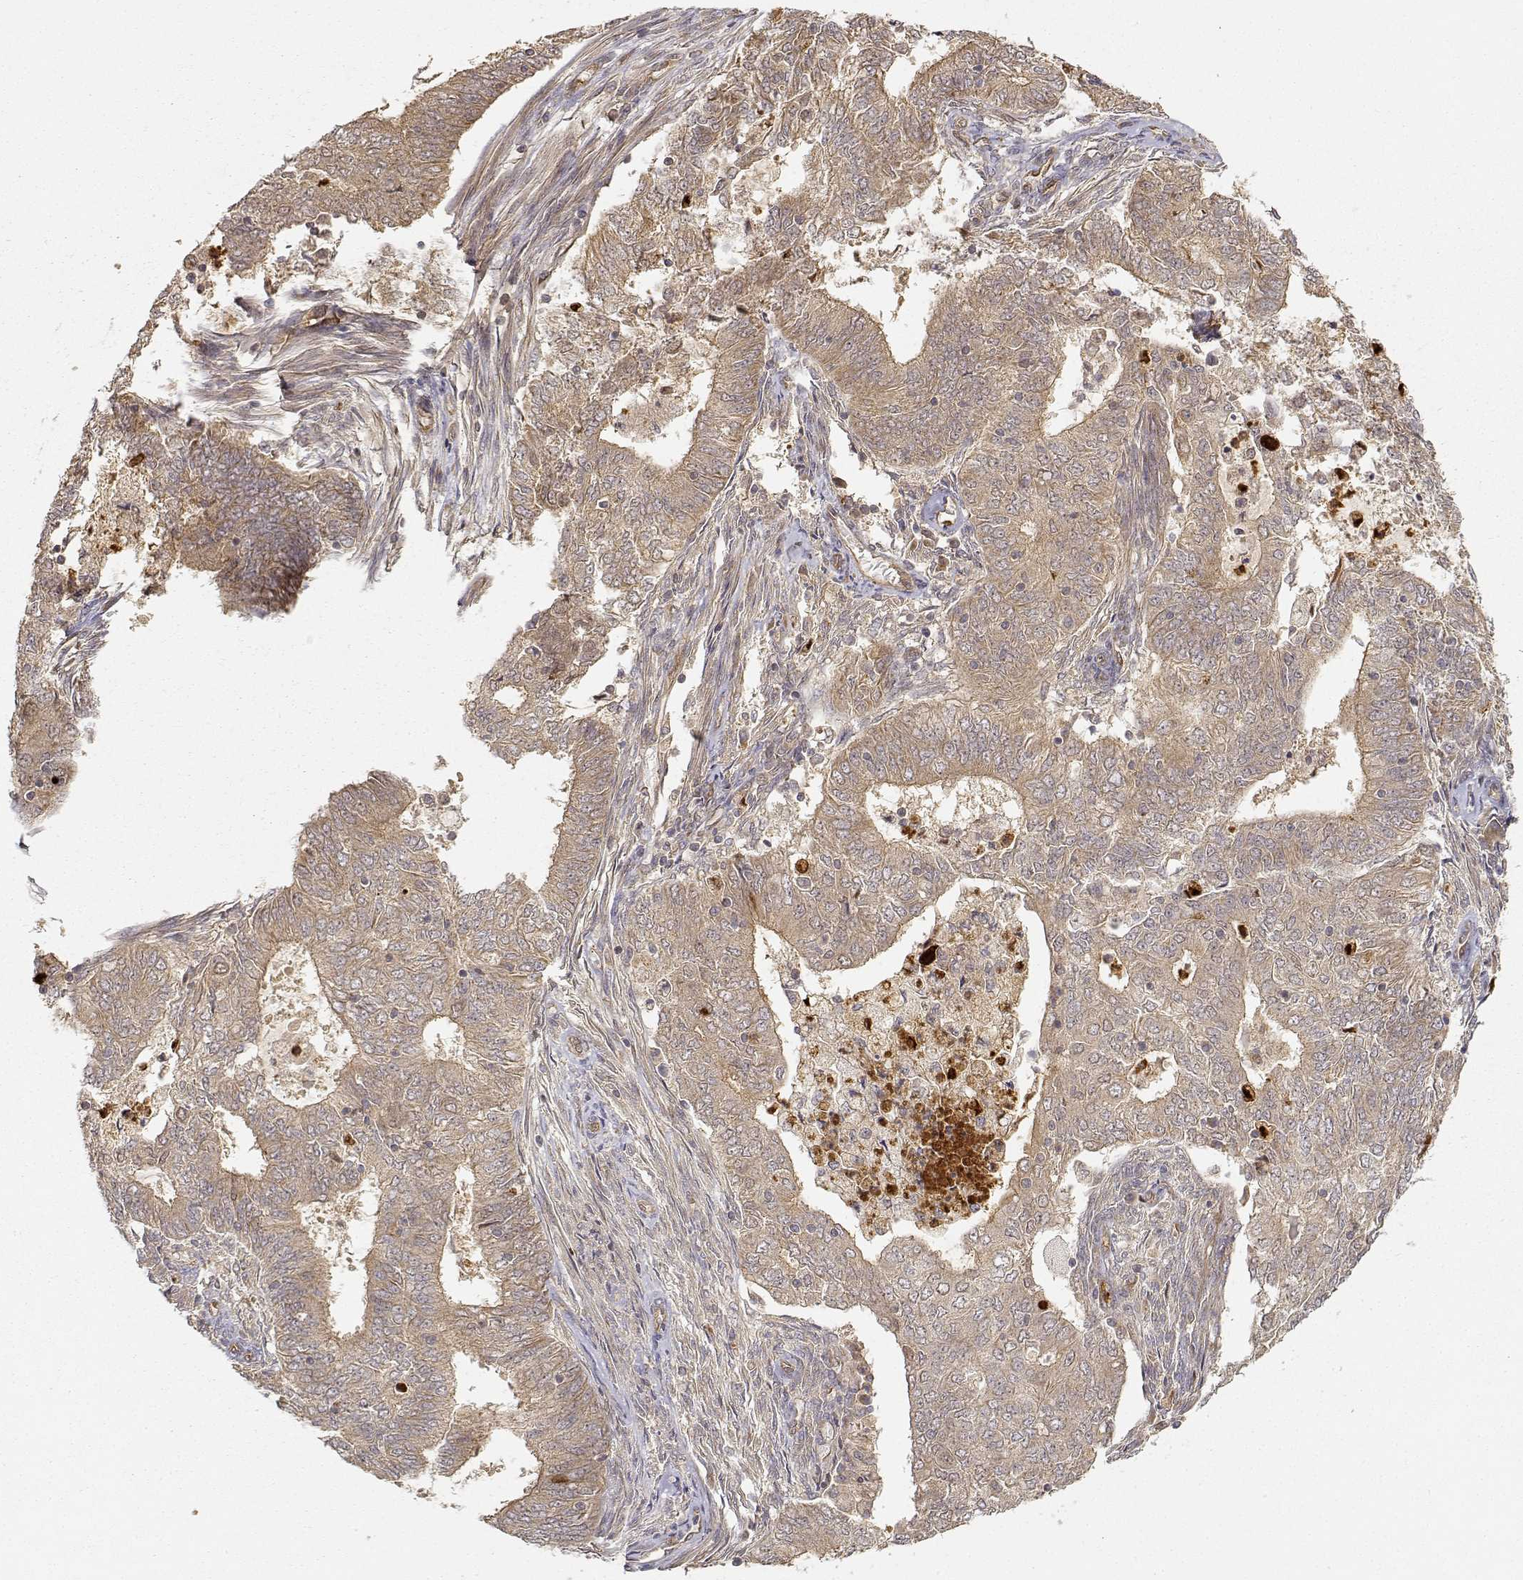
{"staining": {"intensity": "weak", "quantity": ">75%", "location": "cytoplasmic/membranous"}, "tissue": "endometrial cancer", "cell_type": "Tumor cells", "image_type": "cancer", "snomed": [{"axis": "morphology", "description": "Adenocarcinoma, NOS"}, {"axis": "topography", "description": "Endometrium"}], "caption": "High-magnification brightfield microscopy of endometrial cancer stained with DAB (brown) and counterstained with hematoxylin (blue). tumor cells exhibit weak cytoplasmic/membranous staining is identified in approximately>75% of cells. (IHC, brightfield microscopy, high magnification).", "gene": "CDK5RAP2", "patient": {"sex": "female", "age": 62}}